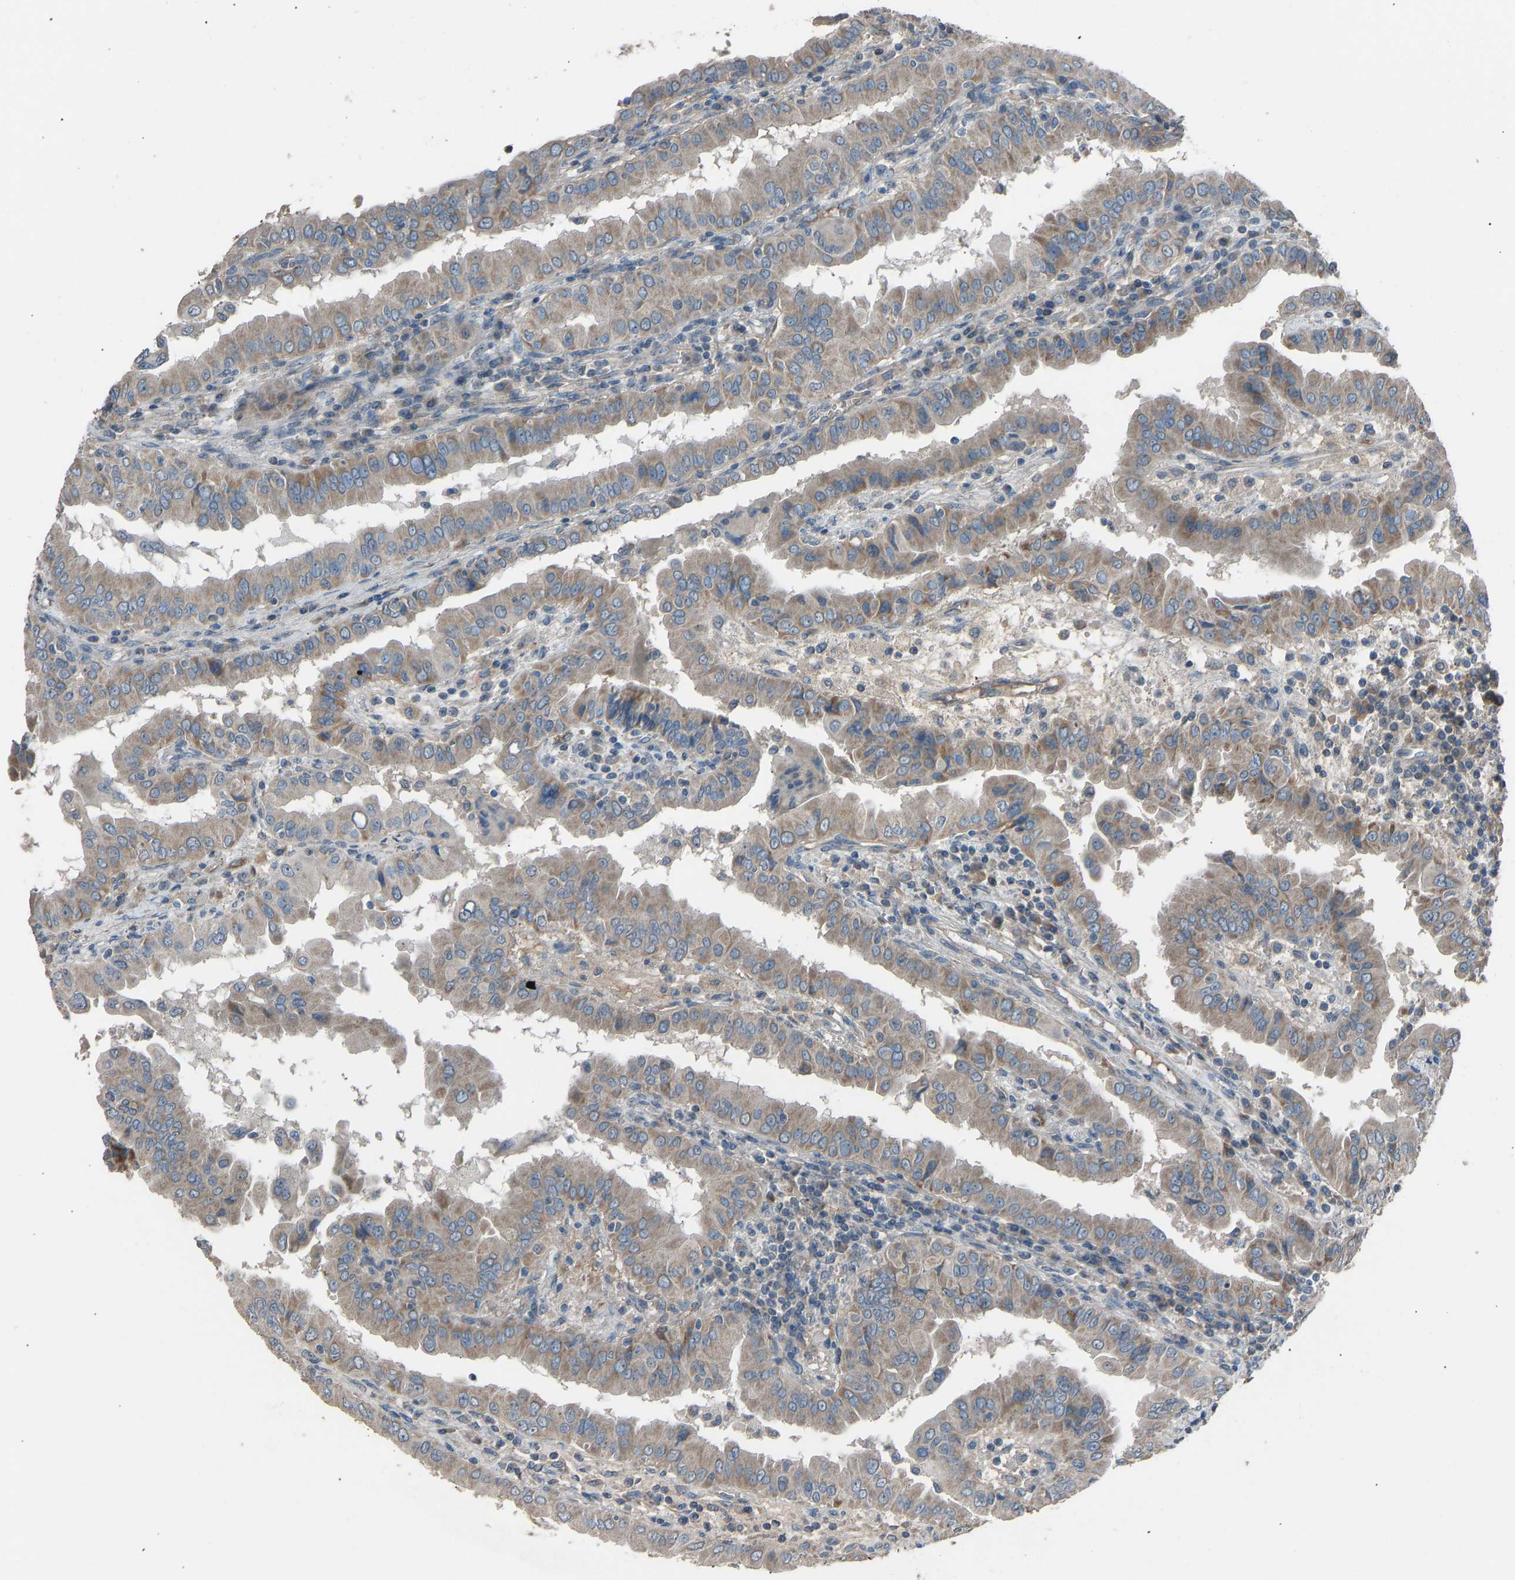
{"staining": {"intensity": "weak", "quantity": ">75%", "location": "cytoplasmic/membranous"}, "tissue": "thyroid cancer", "cell_type": "Tumor cells", "image_type": "cancer", "snomed": [{"axis": "morphology", "description": "Papillary adenocarcinoma, NOS"}, {"axis": "topography", "description": "Thyroid gland"}], "caption": "Papillary adenocarcinoma (thyroid) stained with DAB immunohistochemistry (IHC) reveals low levels of weak cytoplasmic/membranous positivity in approximately >75% of tumor cells.", "gene": "TGFBR3", "patient": {"sex": "male", "age": 33}}